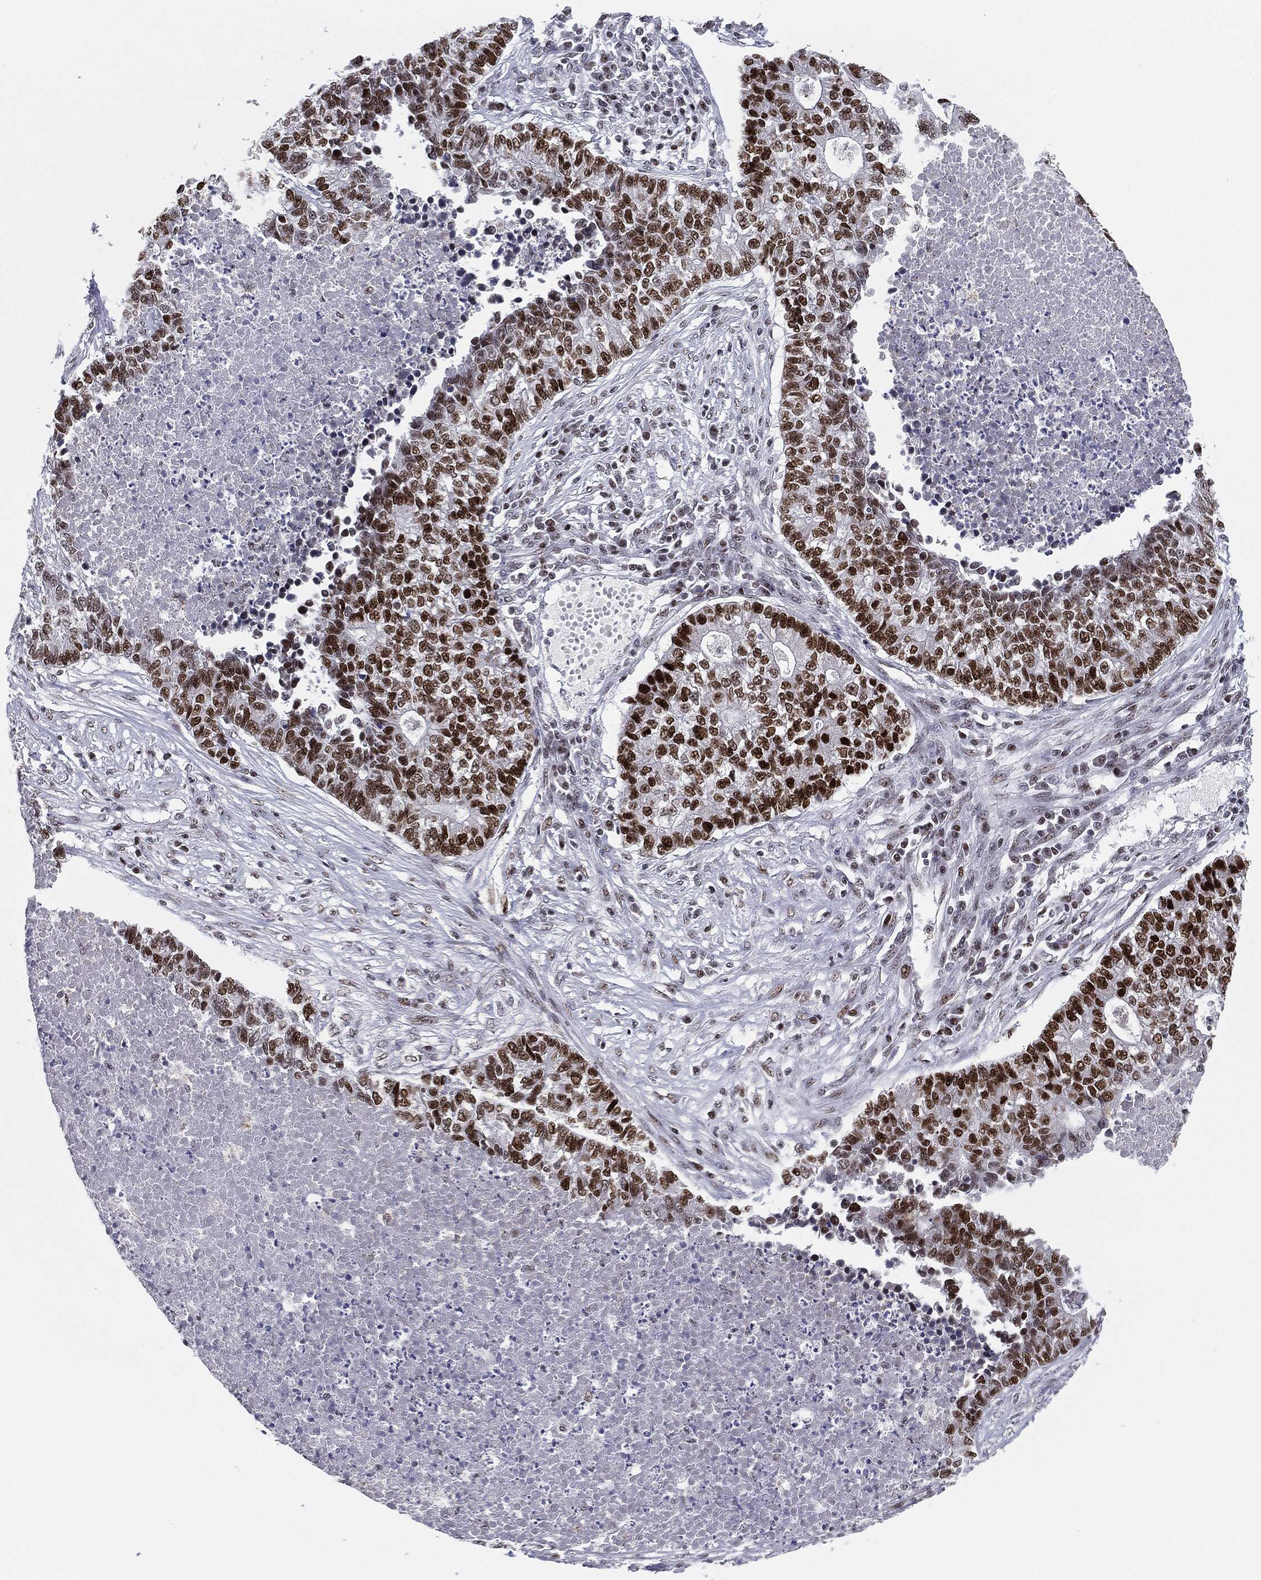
{"staining": {"intensity": "strong", "quantity": ">75%", "location": "nuclear"}, "tissue": "lung cancer", "cell_type": "Tumor cells", "image_type": "cancer", "snomed": [{"axis": "morphology", "description": "Adenocarcinoma, NOS"}, {"axis": "topography", "description": "Lung"}], "caption": "Immunohistochemical staining of lung adenocarcinoma displays high levels of strong nuclear protein positivity in approximately >75% of tumor cells.", "gene": "MDC1", "patient": {"sex": "male", "age": 57}}